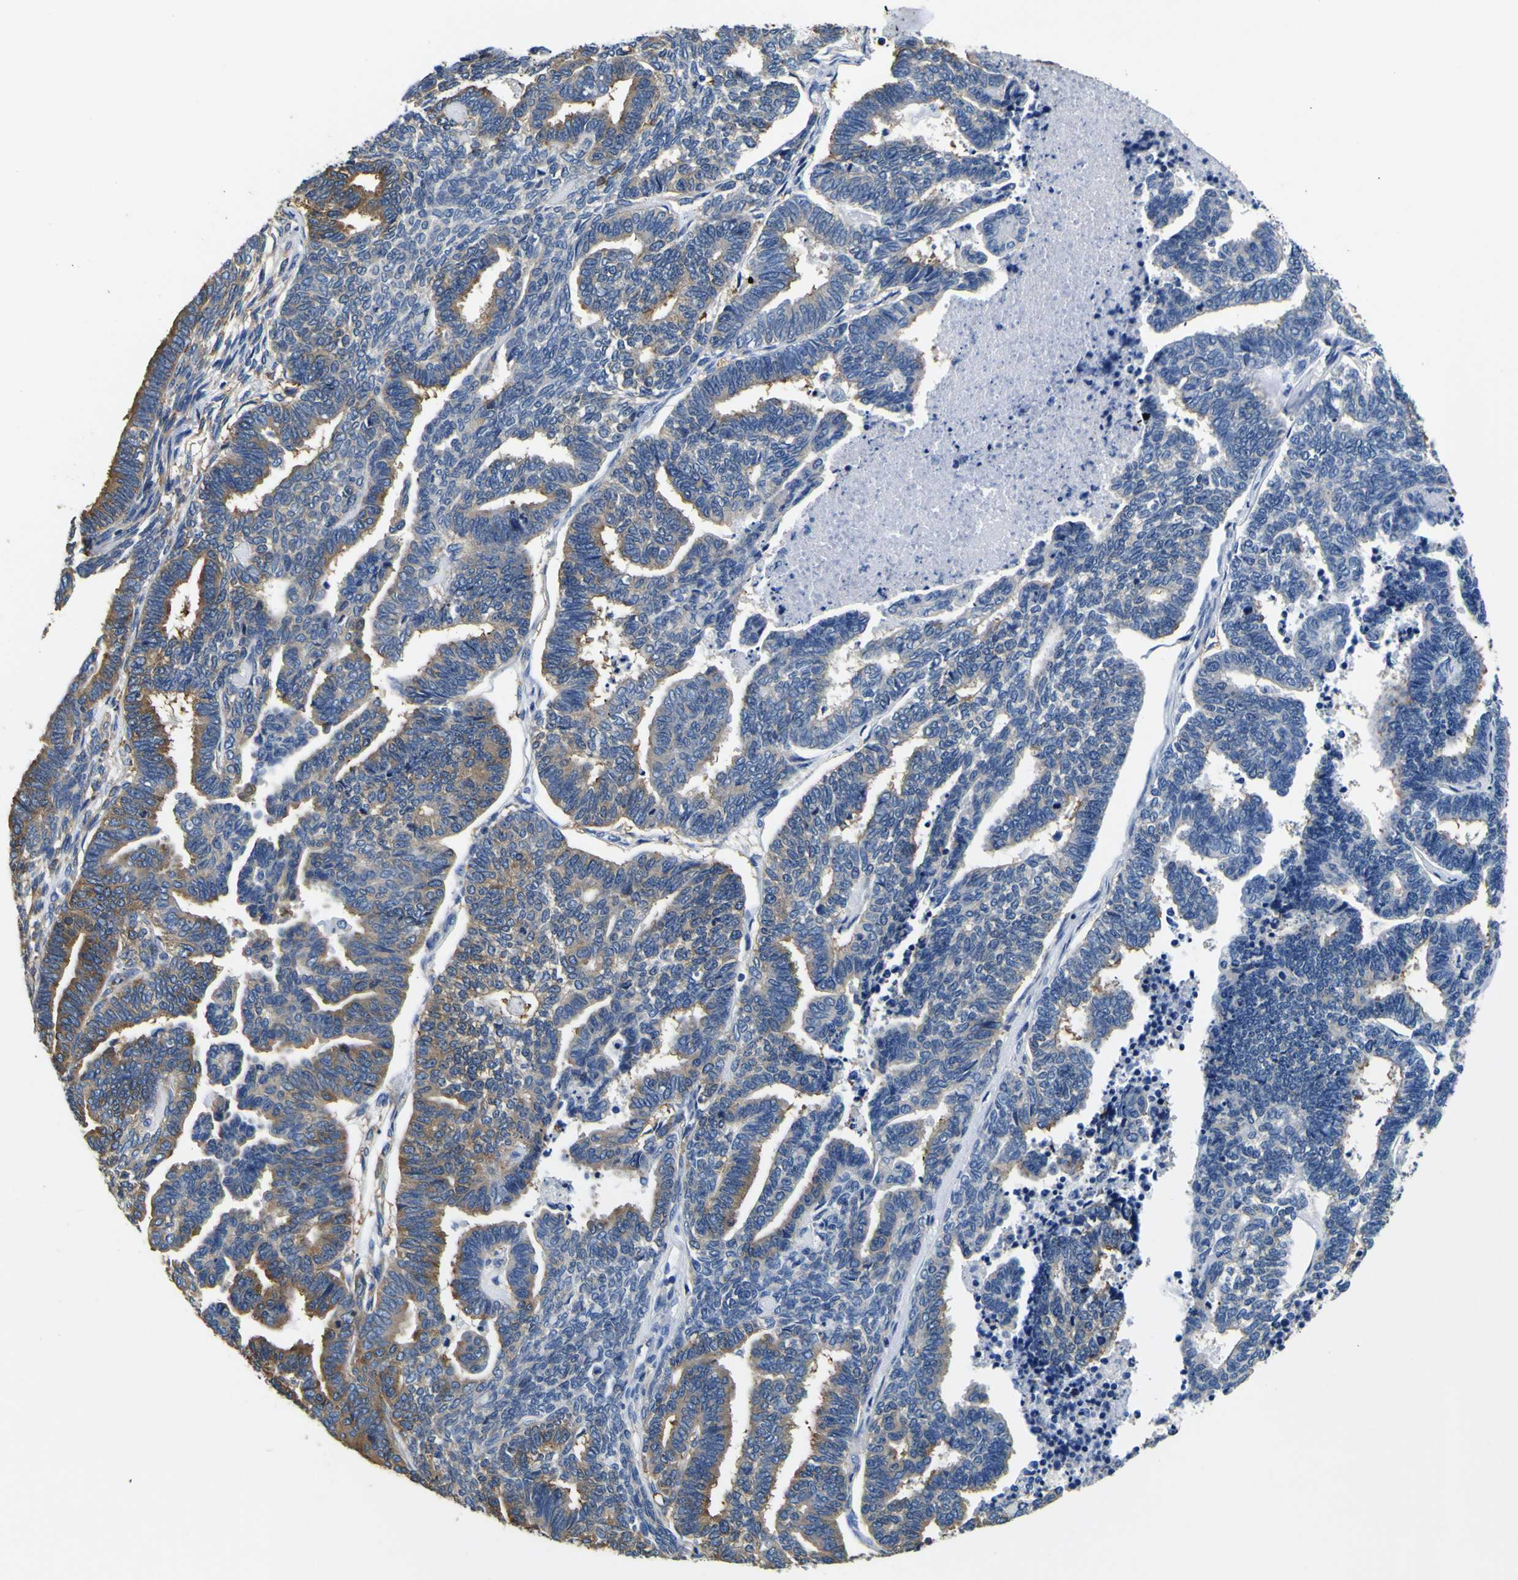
{"staining": {"intensity": "moderate", "quantity": "25%-75%", "location": "cytoplasmic/membranous"}, "tissue": "endometrial cancer", "cell_type": "Tumor cells", "image_type": "cancer", "snomed": [{"axis": "morphology", "description": "Adenocarcinoma, NOS"}, {"axis": "topography", "description": "Endometrium"}], "caption": "Brown immunohistochemical staining in adenocarcinoma (endometrial) reveals moderate cytoplasmic/membranous staining in about 25%-75% of tumor cells. The protein is shown in brown color, while the nuclei are stained blue.", "gene": "TUBA1B", "patient": {"sex": "female", "age": 70}}